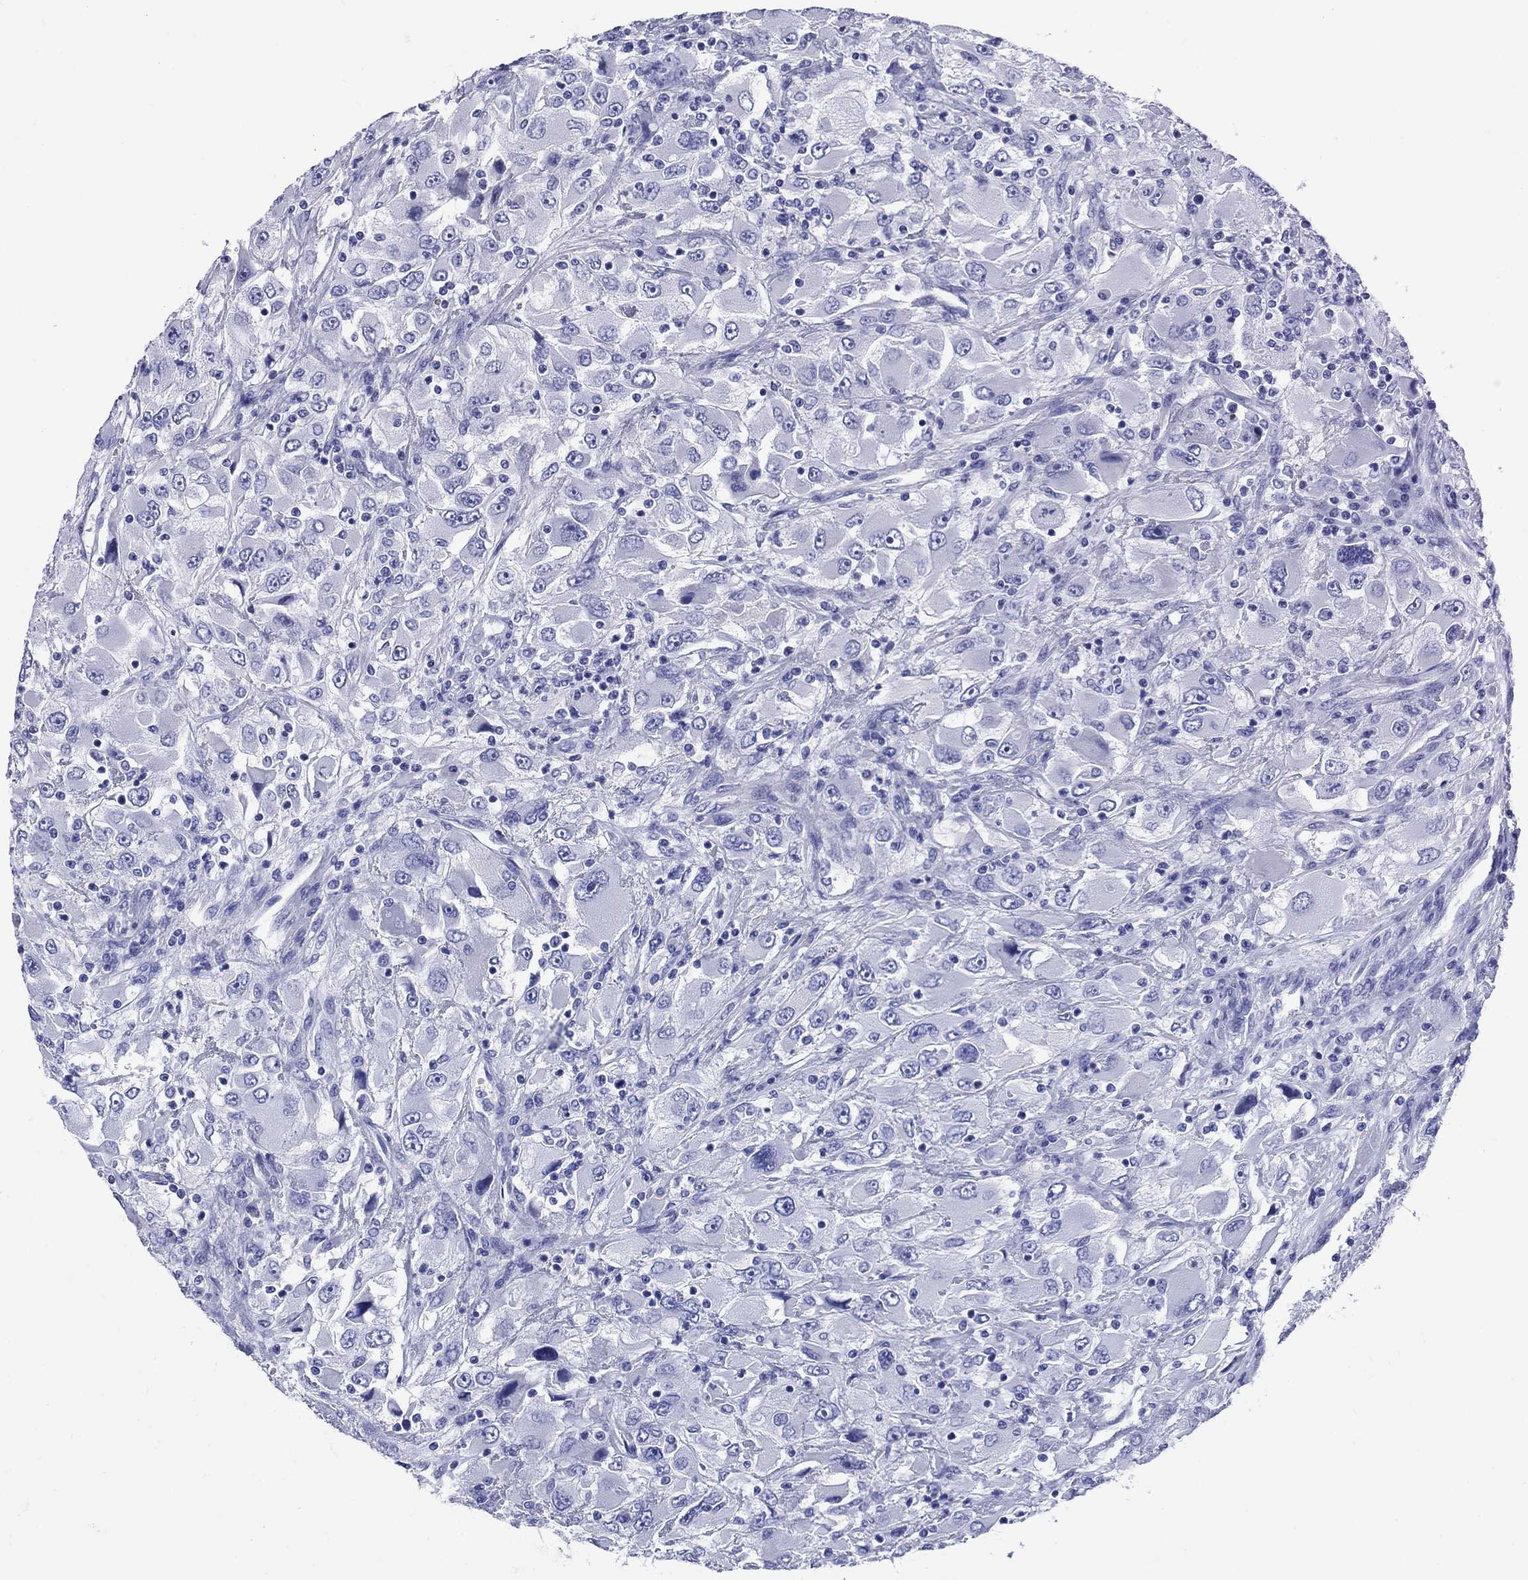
{"staining": {"intensity": "negative", "quantity": "none", "location": "none"}, "tissue": "renal cancer", "cell_type": "Tumor cells", "image_type": "cancer", "snomed": [{"axis": "morphology", "description": "Adenocarcinoma, NOS"}, {"axis": "topography", "description": "Kidney"}], "caption": "Tumor cells are negative for protein expression in human renal cancer.", "gene": "SLC1A2", "patient": {"sex": "female", "age": 52}}